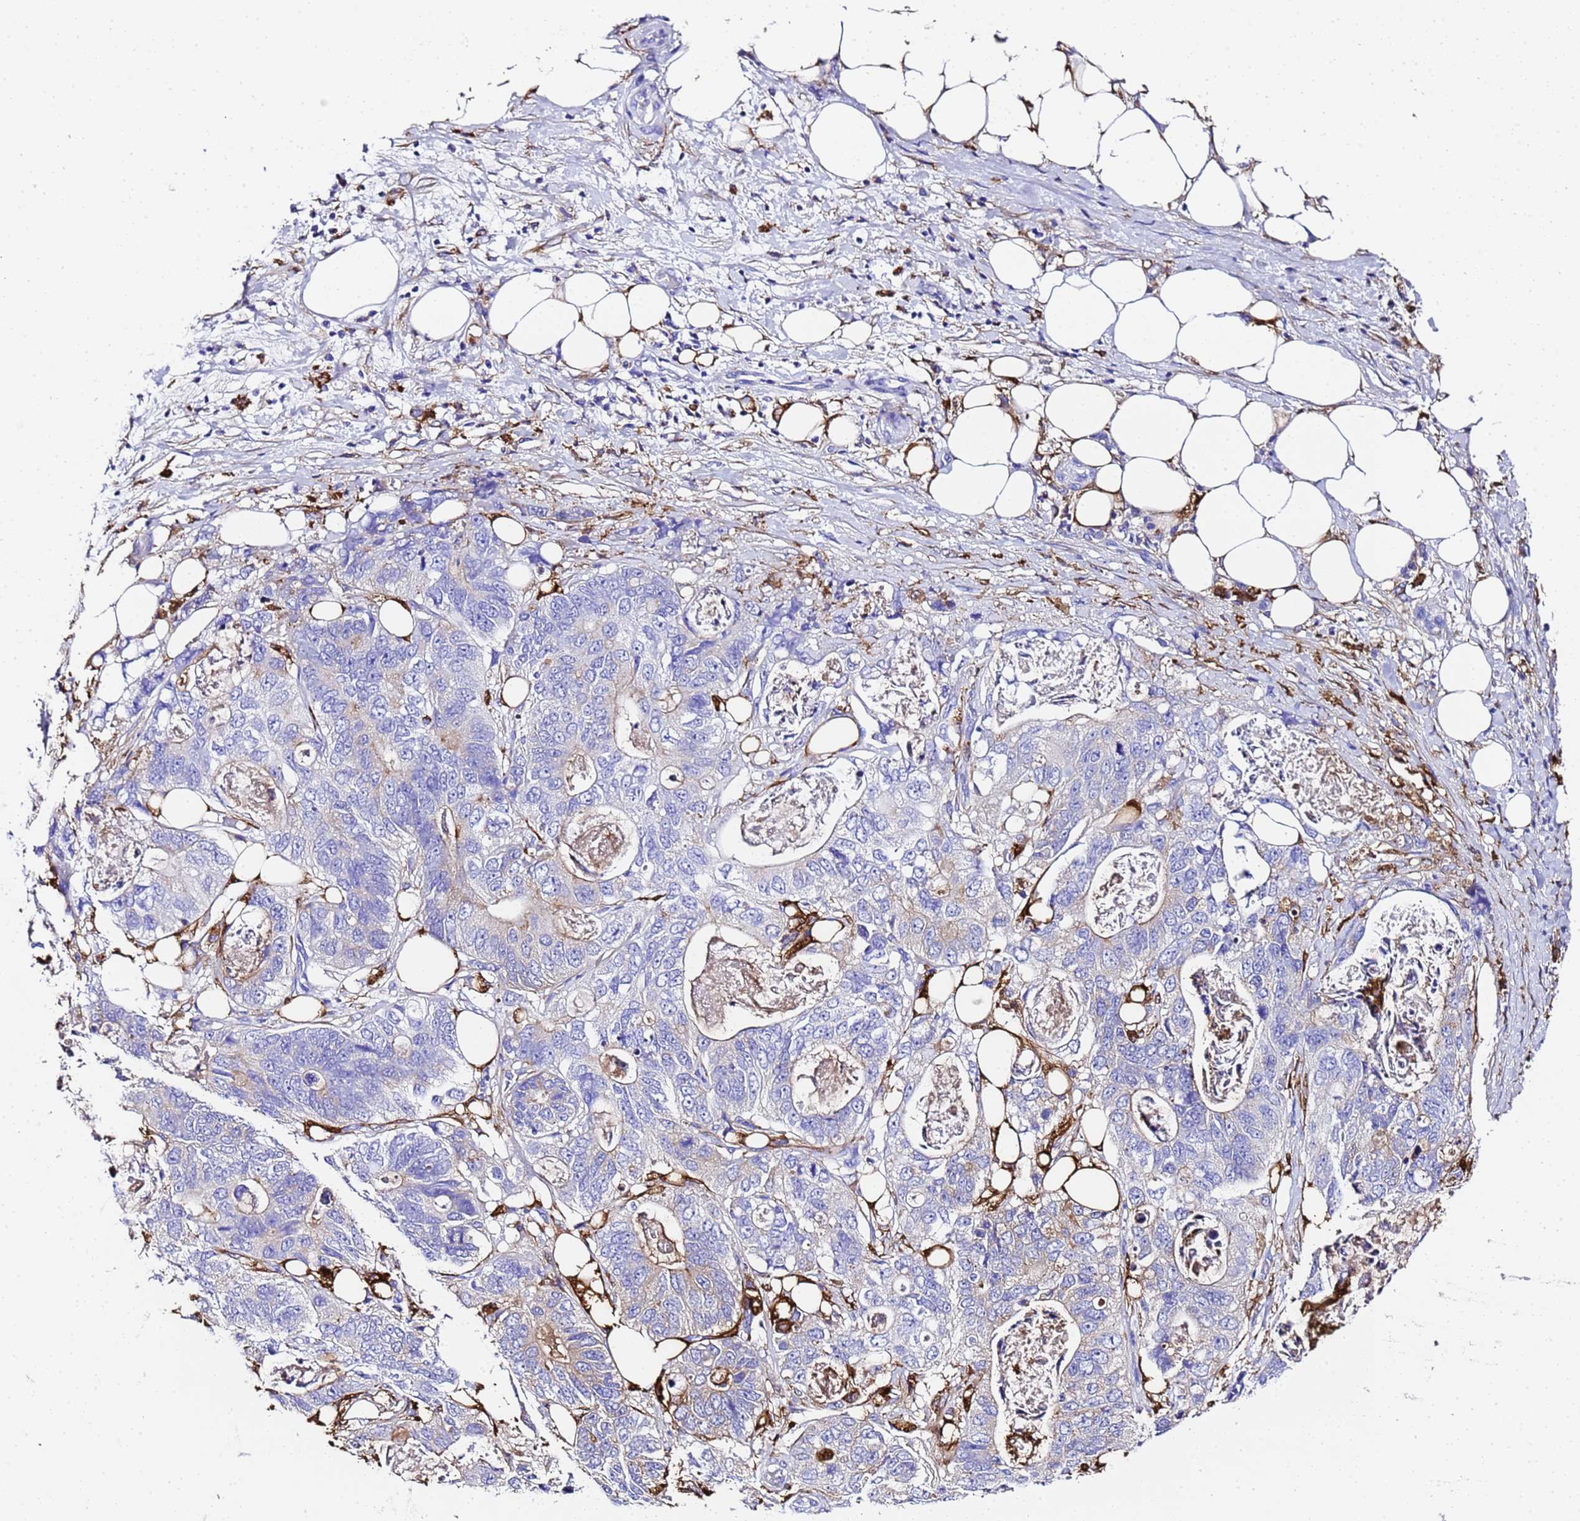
{"staining": {"intensity": "negative", "quantity": "none", "location": "none"}, "tissue": "stomach cancer", "cell_type": "Tumor cells", "image_type": "cancer", "snomed": [{"axis": "morphology", "description": "Adenocarcinoma, NOS"}, {"axis": "topography", "description": "Stomach"}], "caption": "There is no significant staining in tumor cells of stomach adenocarcinoma.", "gene": "FTL", "patient": {"sex": "female", "age": 89}}